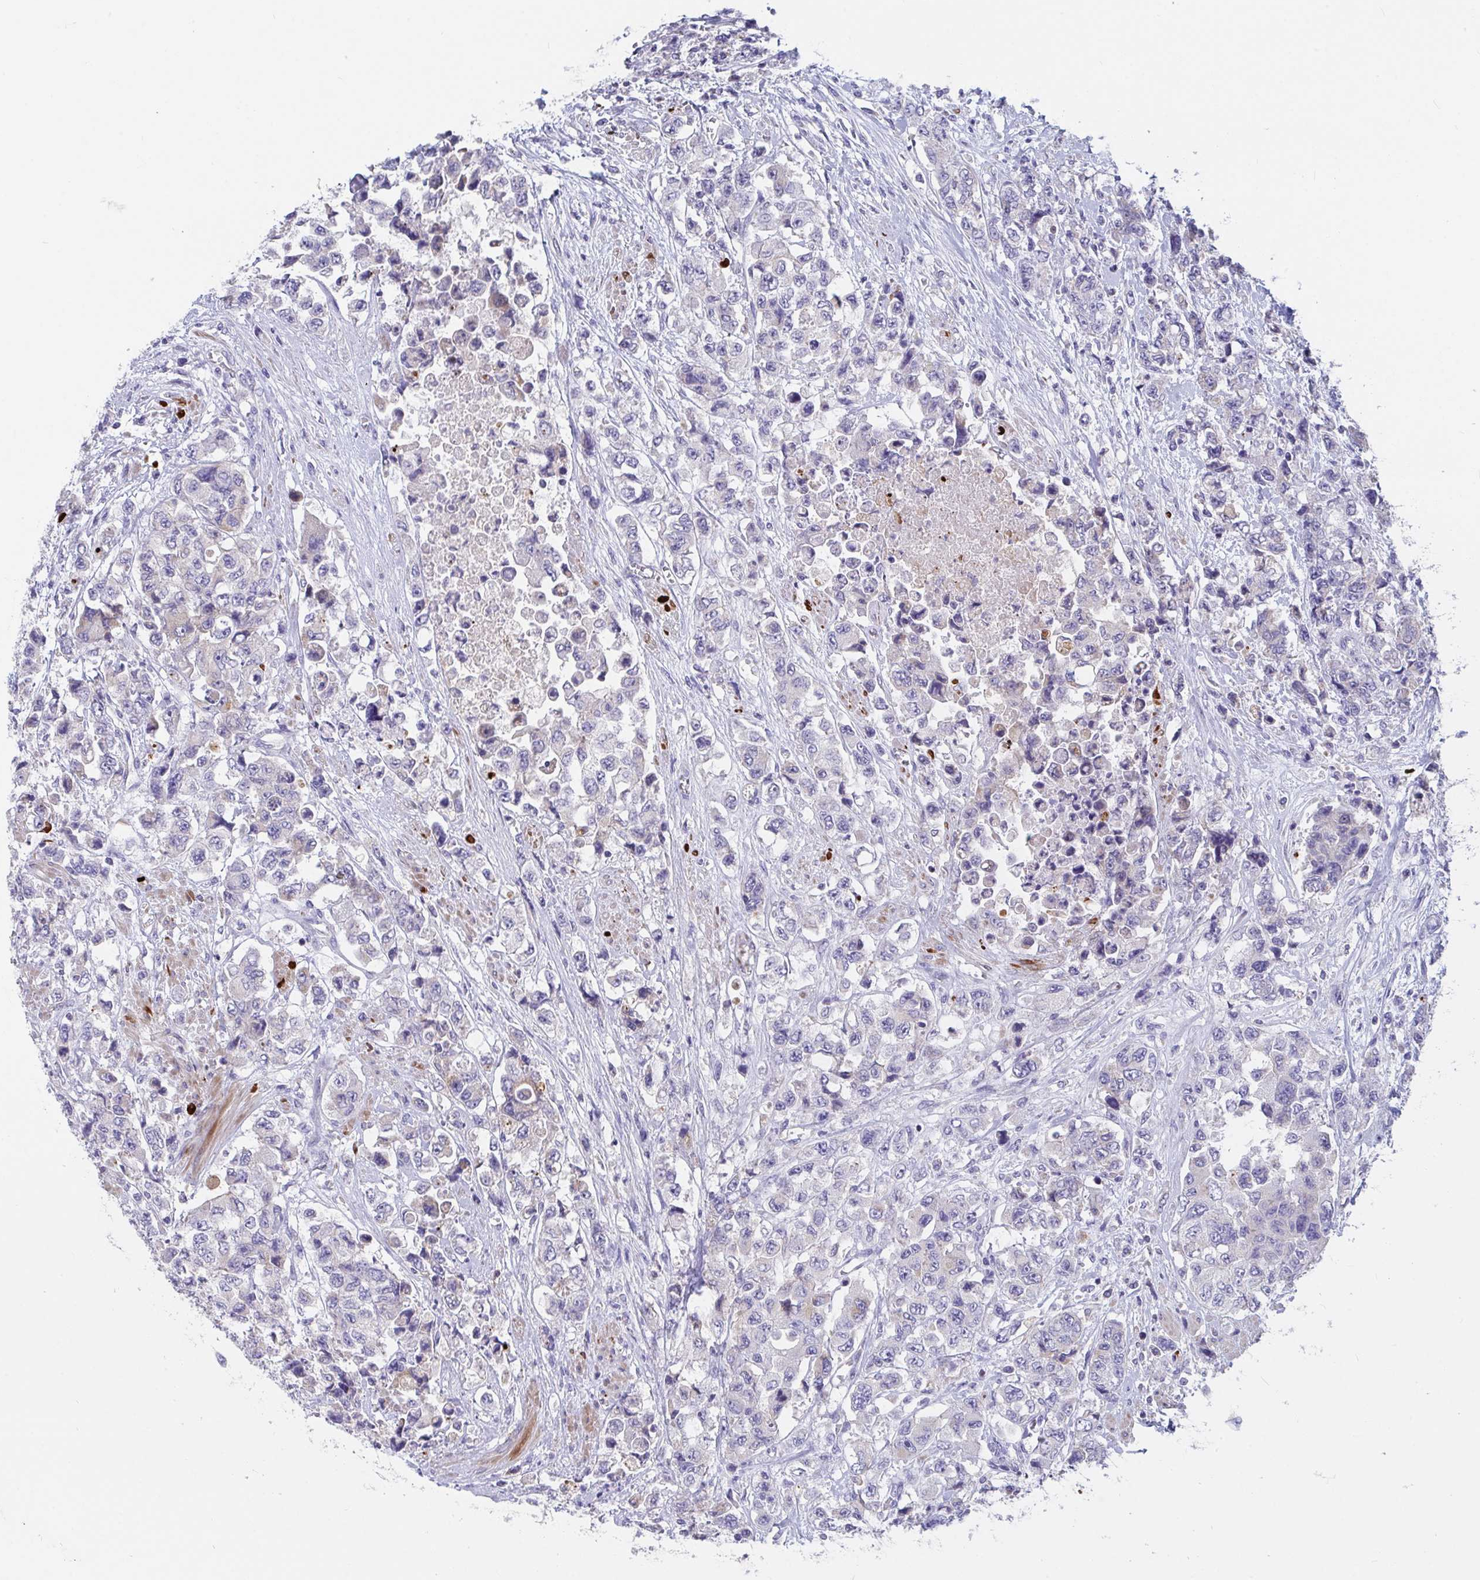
{"staining": {"intensity": "negative", "quantity": "none", "location": "none"}, "tissue": "urothelial cancer", "cell_type": "Tumor cells", "image_type": "cancer", "snomed": [{"axis": "morphology", "description": "Urothelial carcinoma, High grade"}, {"axis": "topography", "description": "Urinary bladder"}], "caption": "IHC photomicrograph of human urothelial cancer stained for a protein (brown), which displays no staining in tumor cells. (IHC, brightfield microscopy, high magnification).", "gene": "ZNF561", "patient": {"sex": "female", "age": 78}}